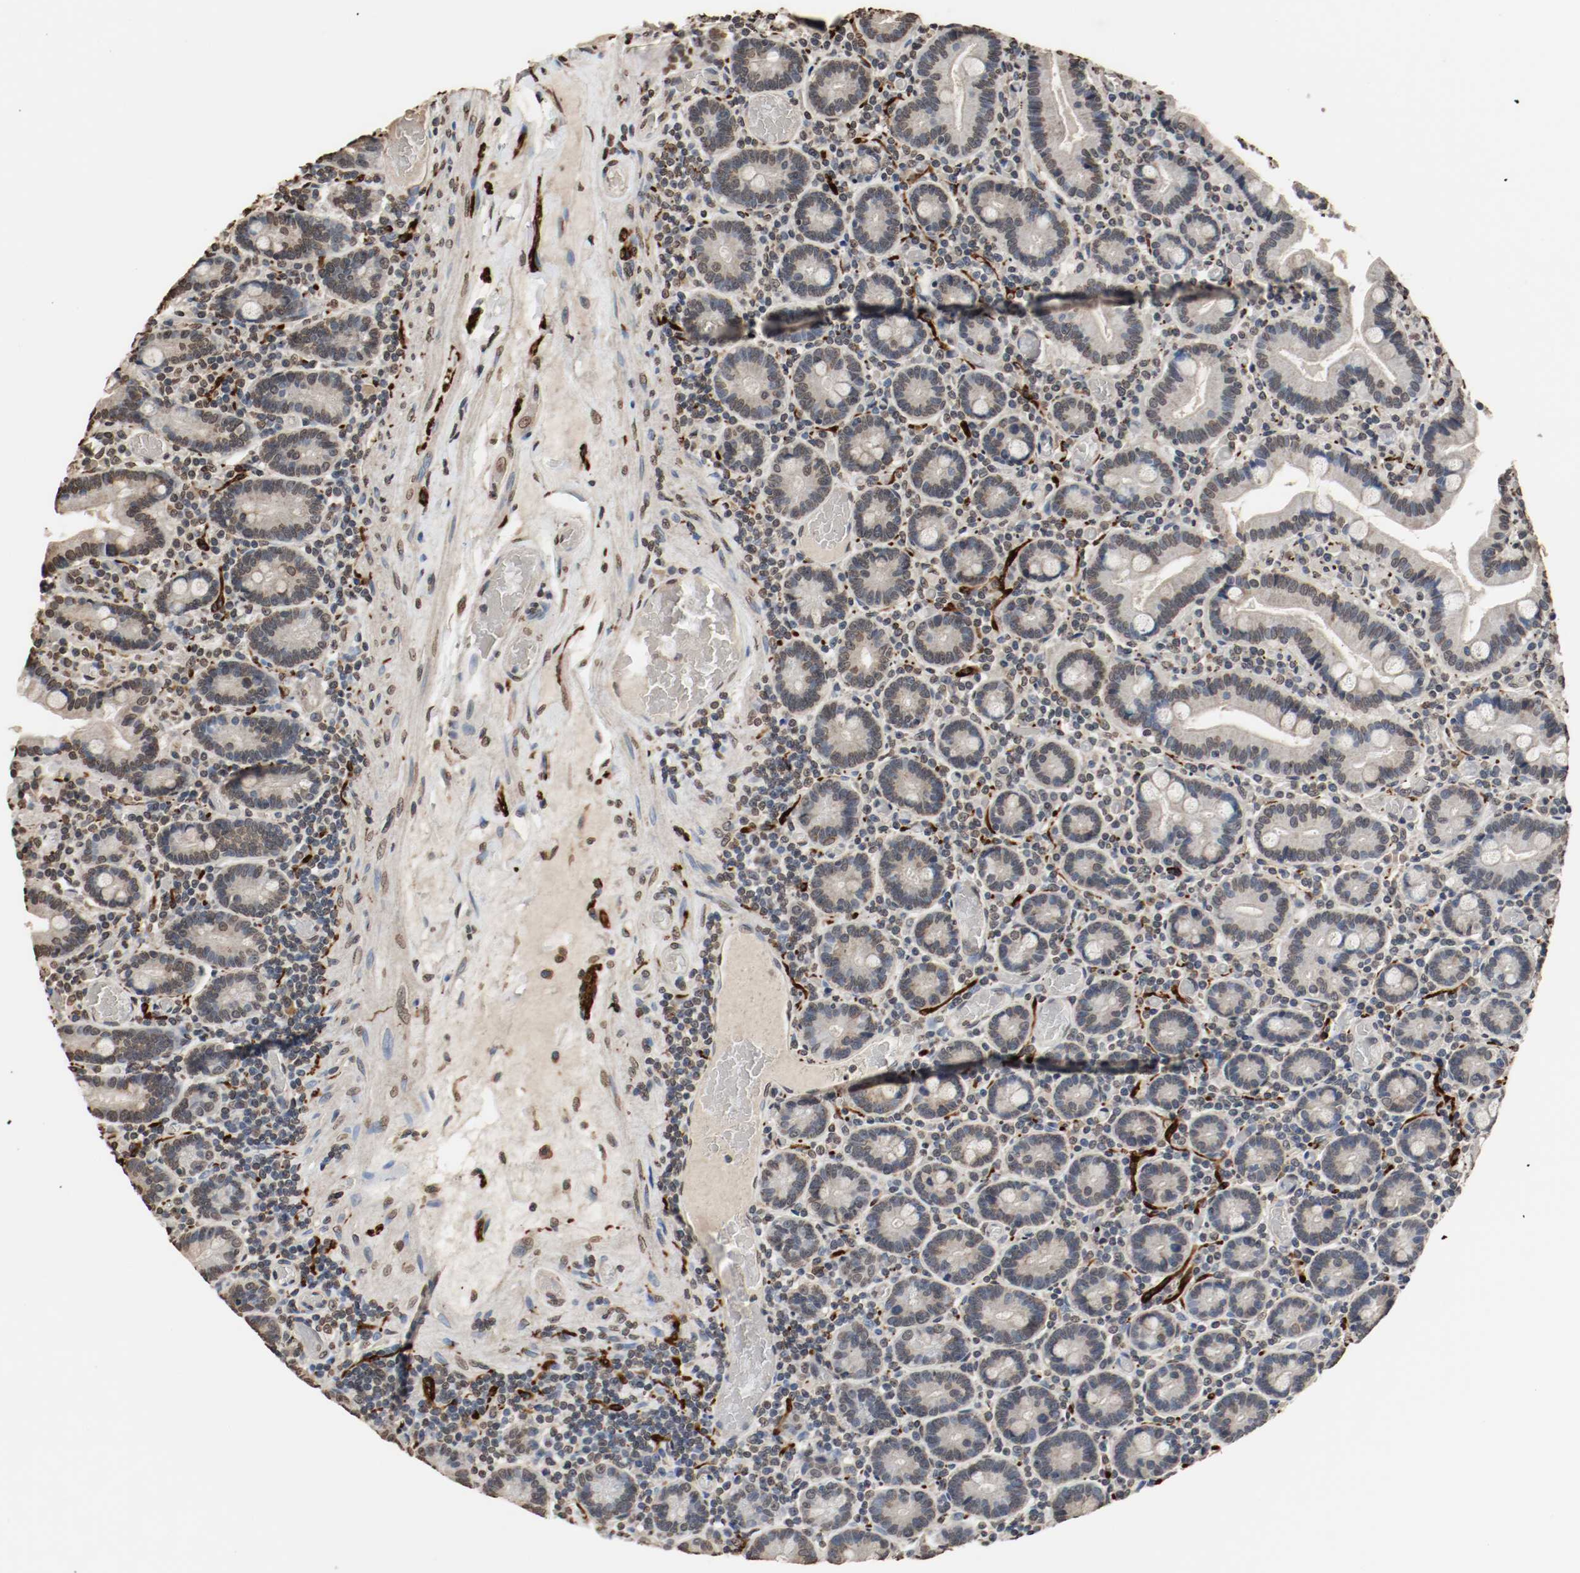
{"staining": {"intensity": "weak", "quantity": "25%-75%", "location": "cytoplasmic/membranous"}, "tissue": "duodenum", "cell_type": "Glandular cells", "image_type": "normal", "snomed": [{"axis": "morphology", "description": "Normal tissue, NOS"}, {"axis": "topography", "description": "Duodenum"}], "caption": "Immunohistochemistry (IHC) histopathology image of normal duodenum: human duodenum stained using IHC exhibits low levels of weak protein expression localized specifically in the cytoplasmic/membranous of glandular cells, appearing as a cytoplasmic/membranous brown color.", "gene": "RTN4", "patient": {"sex": "female", "age": 53}}